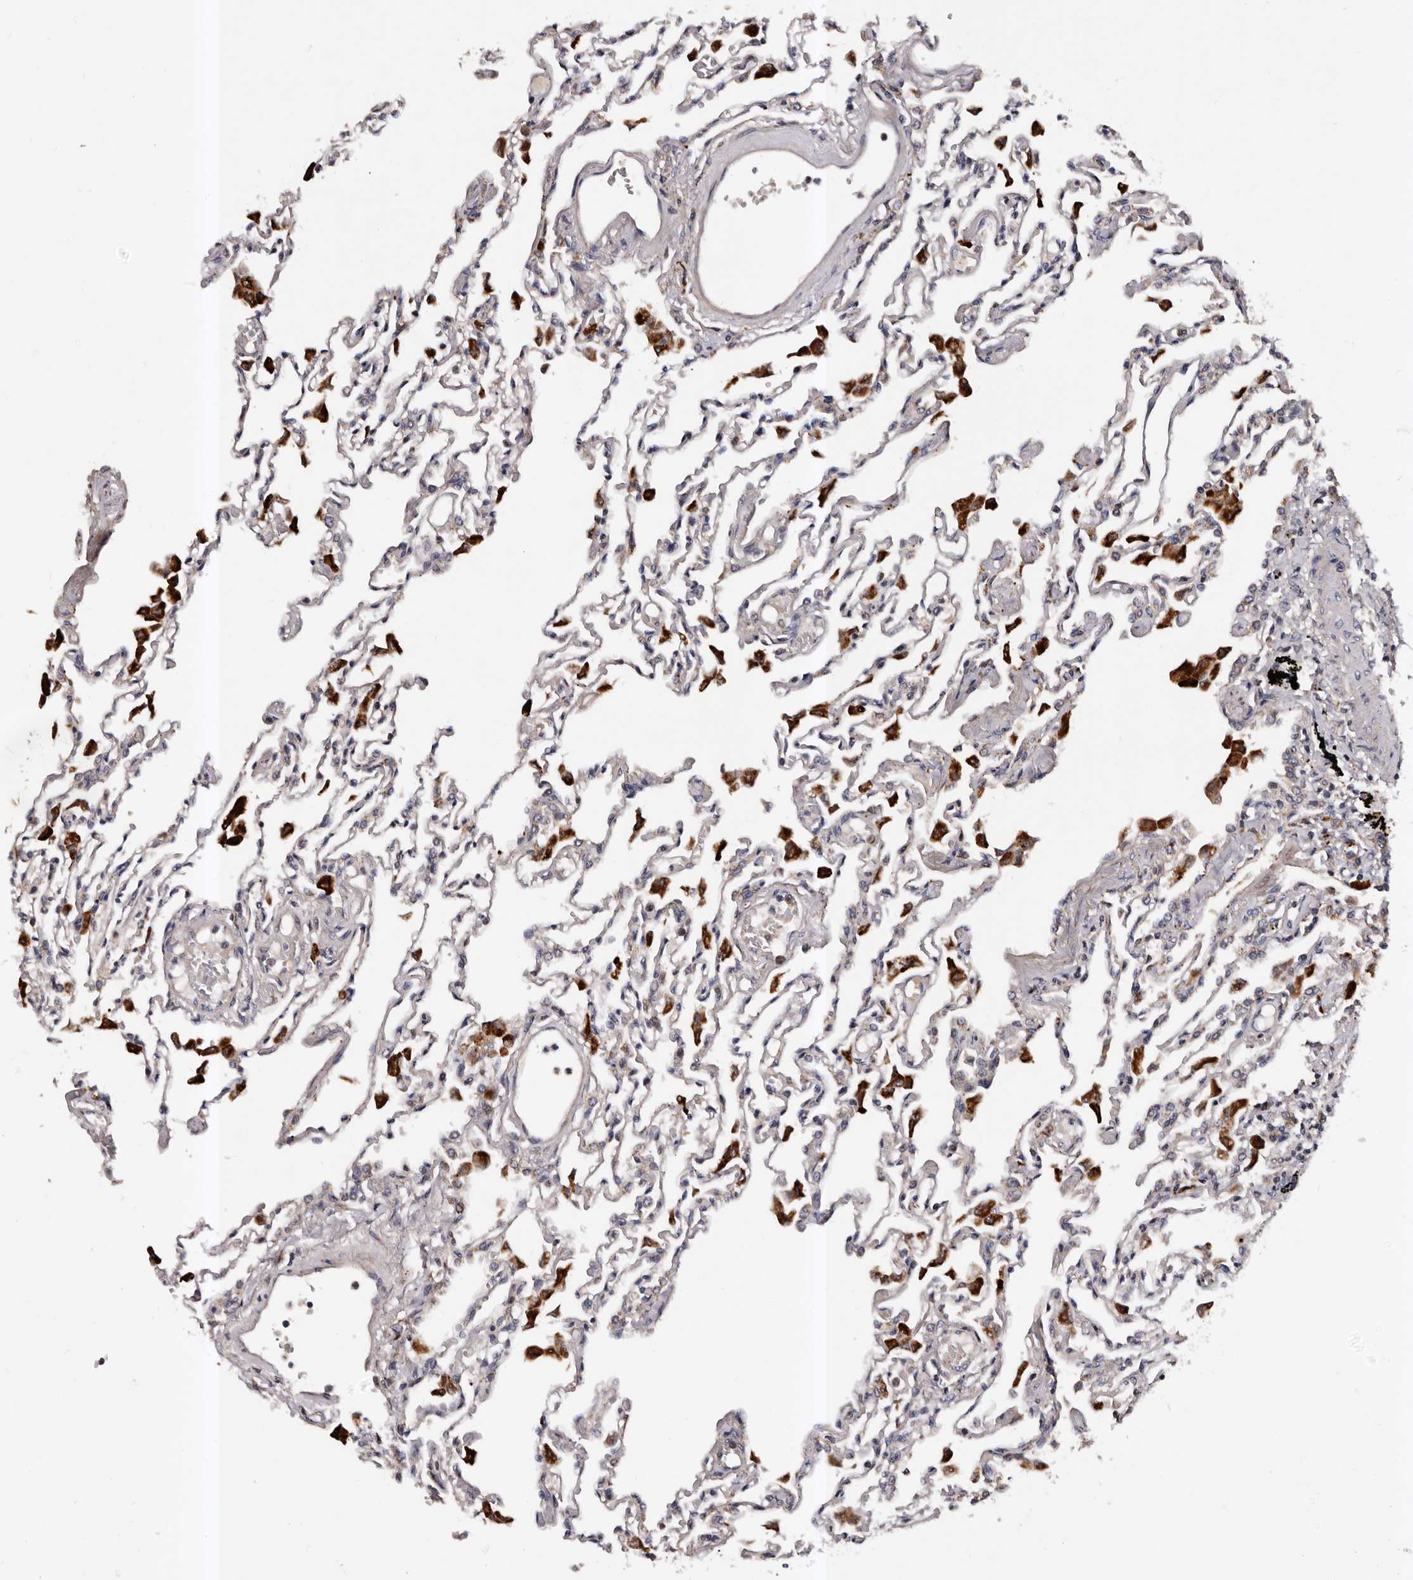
{"staining": {"intensity": "weak", "quantity": "<25%", "location": "cytoplasmic/membranous"}, "tissue": "lung", "cell_type": "Alveolar cells", "image_type": "normal", "snomed": [{"axis": "morphology", "description": "Normal tissue, NOS"}, {"axis": "topography", "description": "Bronchus"}, {"axis": "topography", "description": "Lung"}], "caption": "Immunohistochemical staining of unremarkable human lung demonstrates no significant positivity in alveolar cells.", "gene": "ADCK5", "patient": {"sex": "female", "age": 49}}